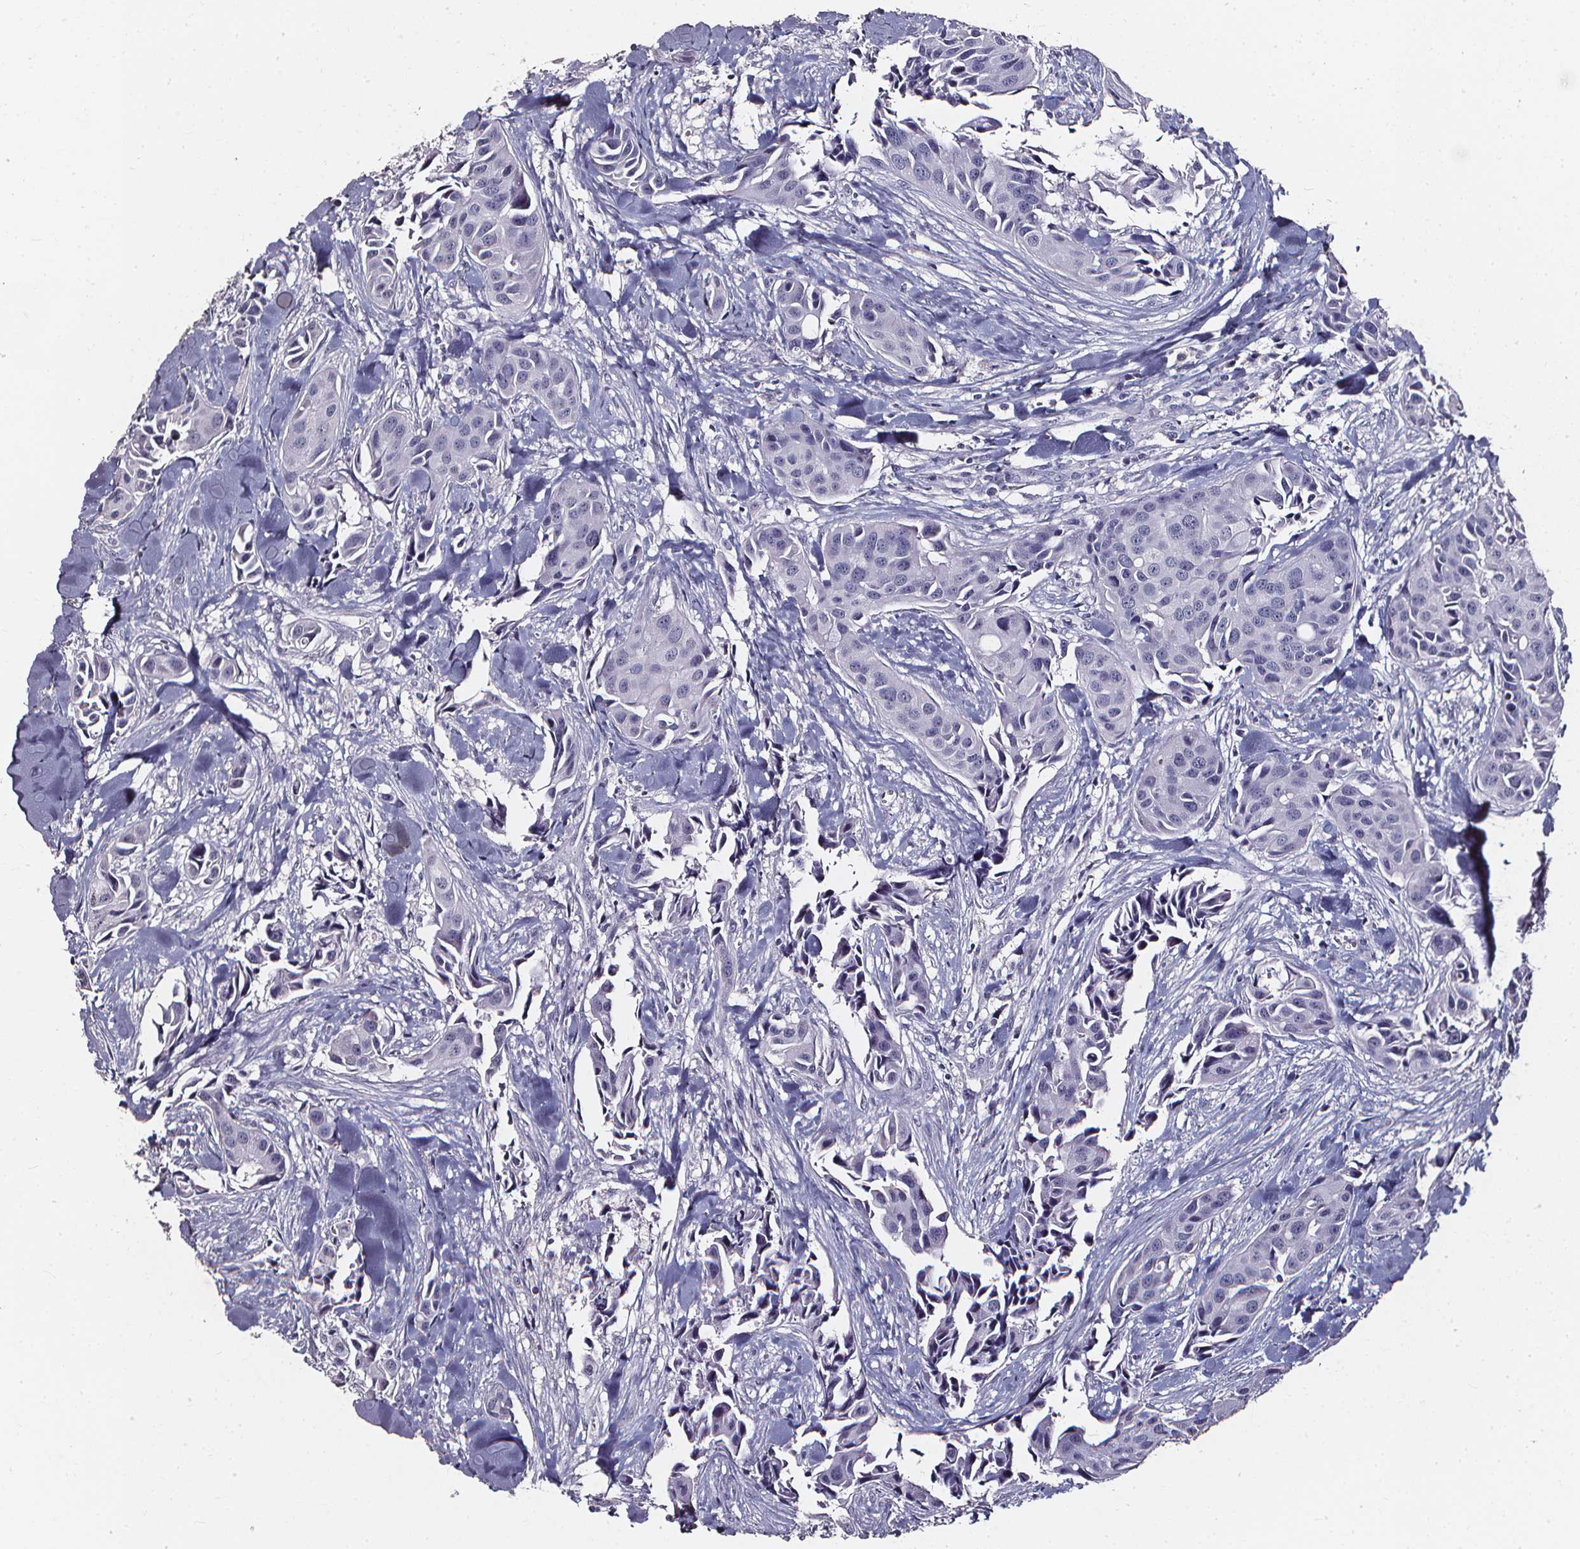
{"staining": {"intensity": "negative", "quantity": "none", "location": "none"}, "tissue": "head and neck cancer", "cell_type": "Tumor cells", "image_type": "cancer", "snomed": [{"axis": "morphology", "description": "Adenocarcinoma, NOS"}, {"axis": "topography", "description": "Head-Neck"}], "caption": "A micrograph of head and neck adenocarcinoma stained for a protein demonstrates no brown staining in tumor cells.", "gene": "DEFA5", "patient": {"sex": "male", "age": 76}}